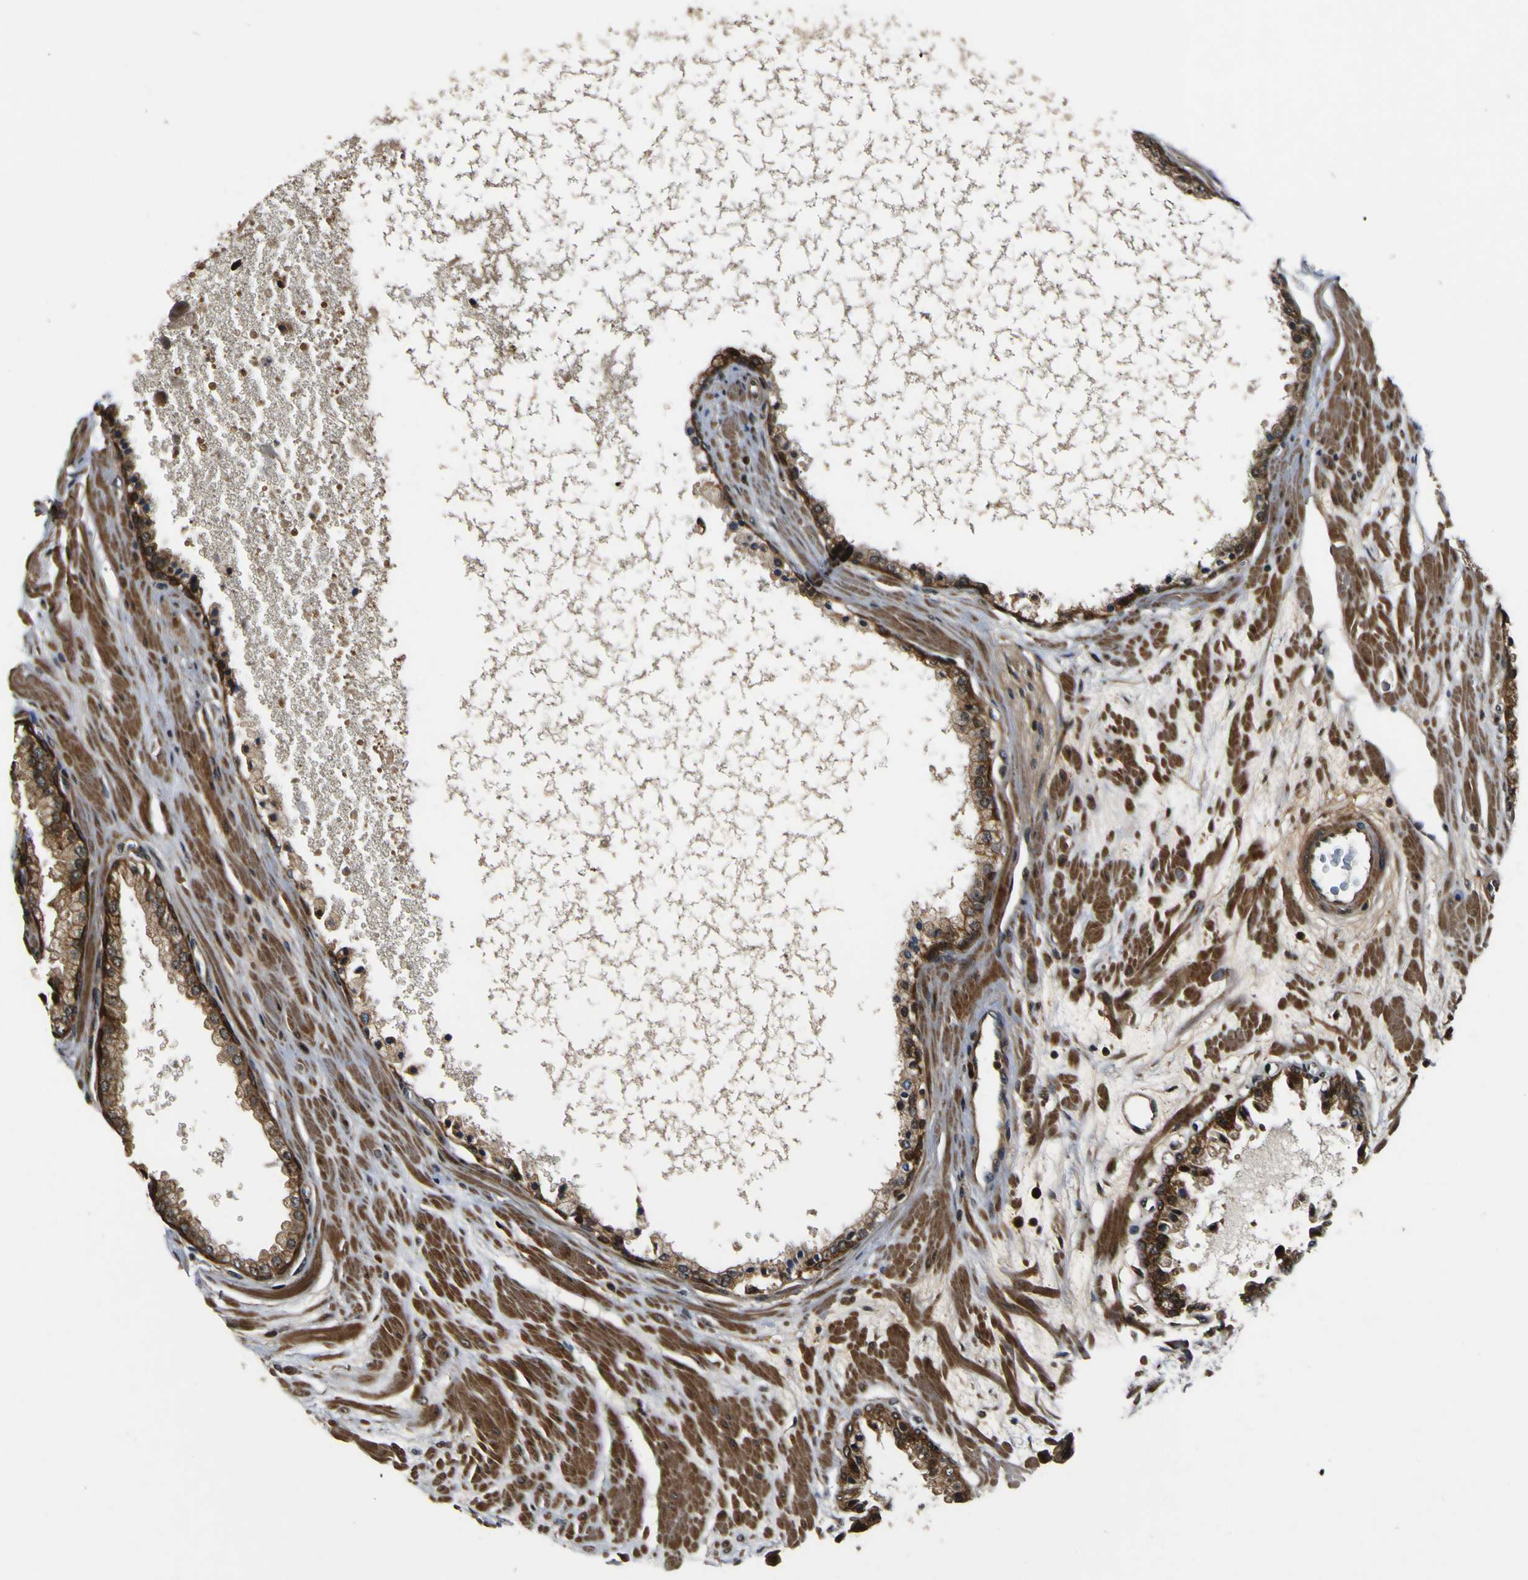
{"staining": {"intensity": "moderate", "quantity": ">75%", "location": "cytoplasmic/membranous,nuclear"}, "tissue": "prostate cancer", "cell_type": "Tumor cells", "image_type": "cancer", "snomed": [{"axis": "morphology", "description": "Adenocarcinoma, High grade"}, {"axis": "topography", "description": "Prostate"}], "caption": "Tumor cells demonstrate medium levels of moderate cytoplasmic/membranous and nuclear staining in approximately >75% of cells in human adenocarcinoma (high-grade) (prostate). (DAB (3,3'-diaminobenzidine) IHC with brightfield microscopy, high magnification).", "gene": "LRP4", "patient": {"sex": "male", "age": 65}}